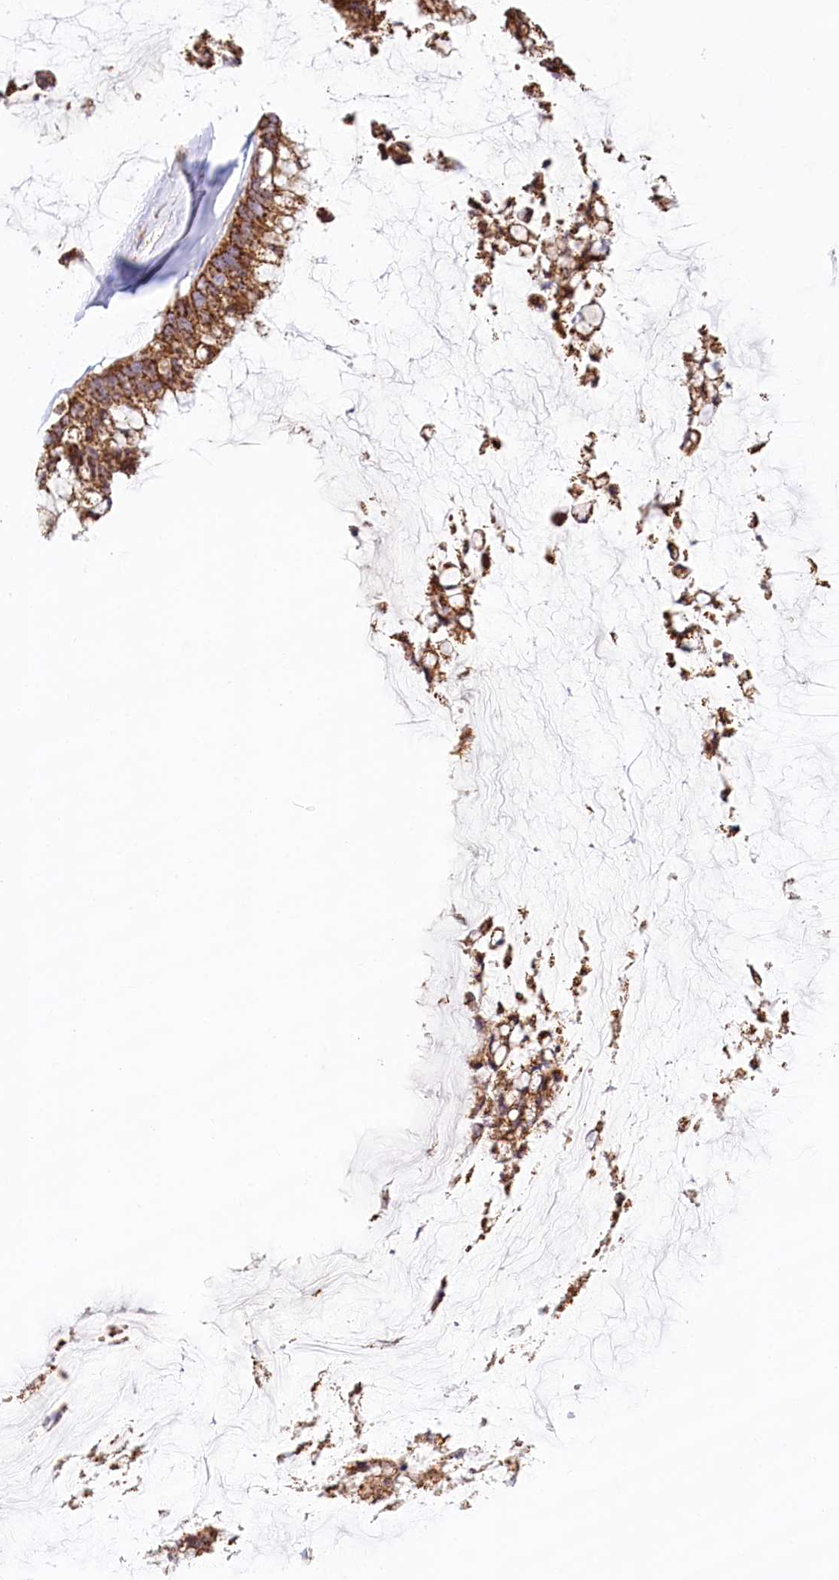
{"staining": {"intensity": "strong", "quantity": ">75%", "location": "cytoplasmic/membranous"}, "tissue": "ovarian cancer", "cell_type": "Tumor cells", "image_type": "cancer", "snomed": [{"axis": "morphology", "description": "Cystadenocarcinoma, mucinous, NOS"}, {"axis": "topography", "description": "Ovary"}], "caption": "Immunohistochemical staining of human mucinous cystadenocarcinoma (ovarian) shows high levels of strong cytoplasmic/membranous staining in about >75% of tumor cells.", "gene": "UMPS", "patient": {"sex": "female", "age": 39}}